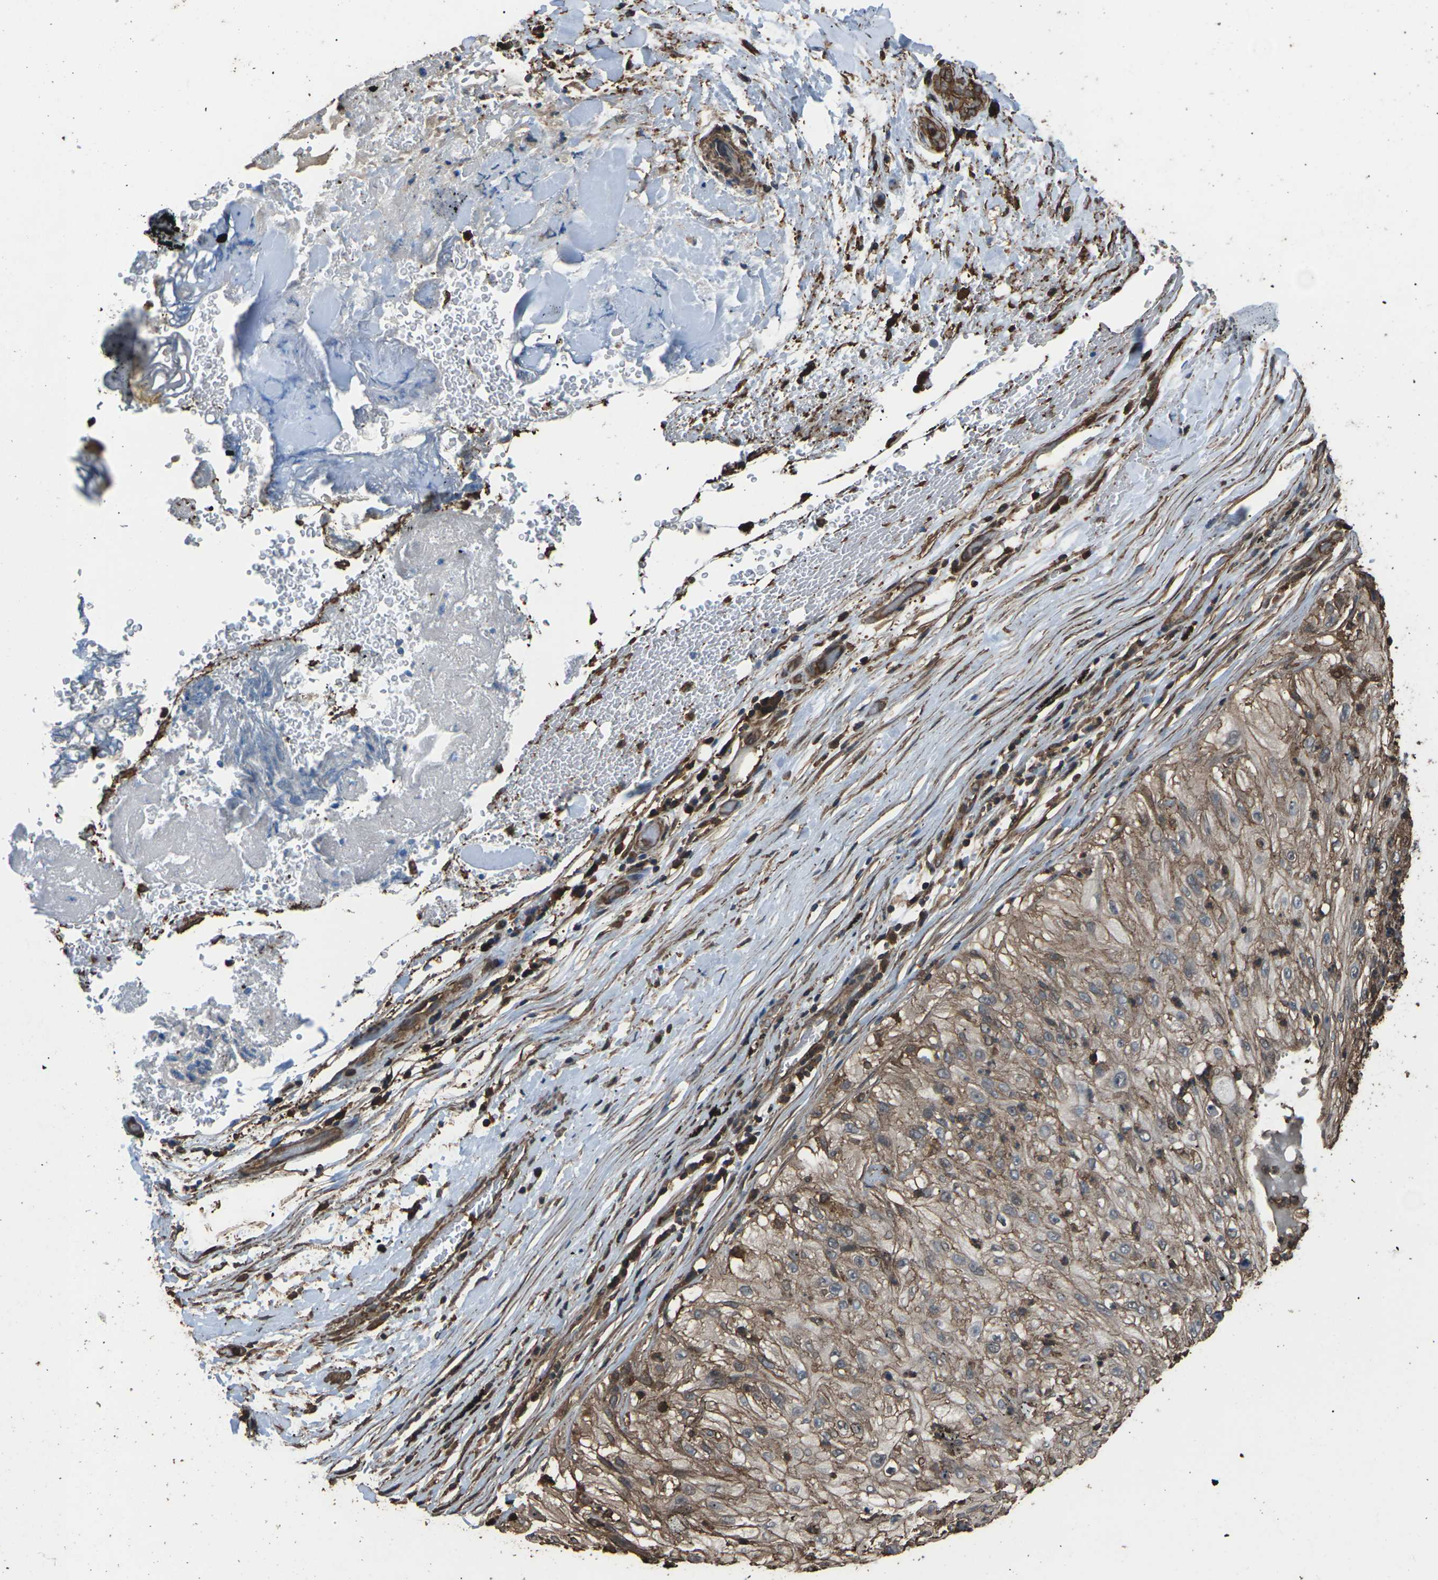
{"staining": {"intensity": "moderate", "quantity": ">75%", "location": "cytoplasmic/membranous"}, "tissue": "lung cancer", "cell_type": "Tumor cells", "image_type": "cancer", "snomed": [{"axis": "morphology", "description": "Inflammation, NOS"}, {"axis": "morphology", "description": "Squamous cell carcinoma, NOS"}, {"axis": "topography", "description": "Lymph node"}, {"axis": "topography", "description": "Soft tissue"}, {"axis": "topography", "description": "Lung"}], "caption": "Lung cancer (squamous cell carcinoma) stained with immunohistochemistry exhibits moderate cytoplasmic/membranous expression in approximately >75% of tumor cells.", "gene": "DHPS", "patient": {"sex": "male", "age": 66}}